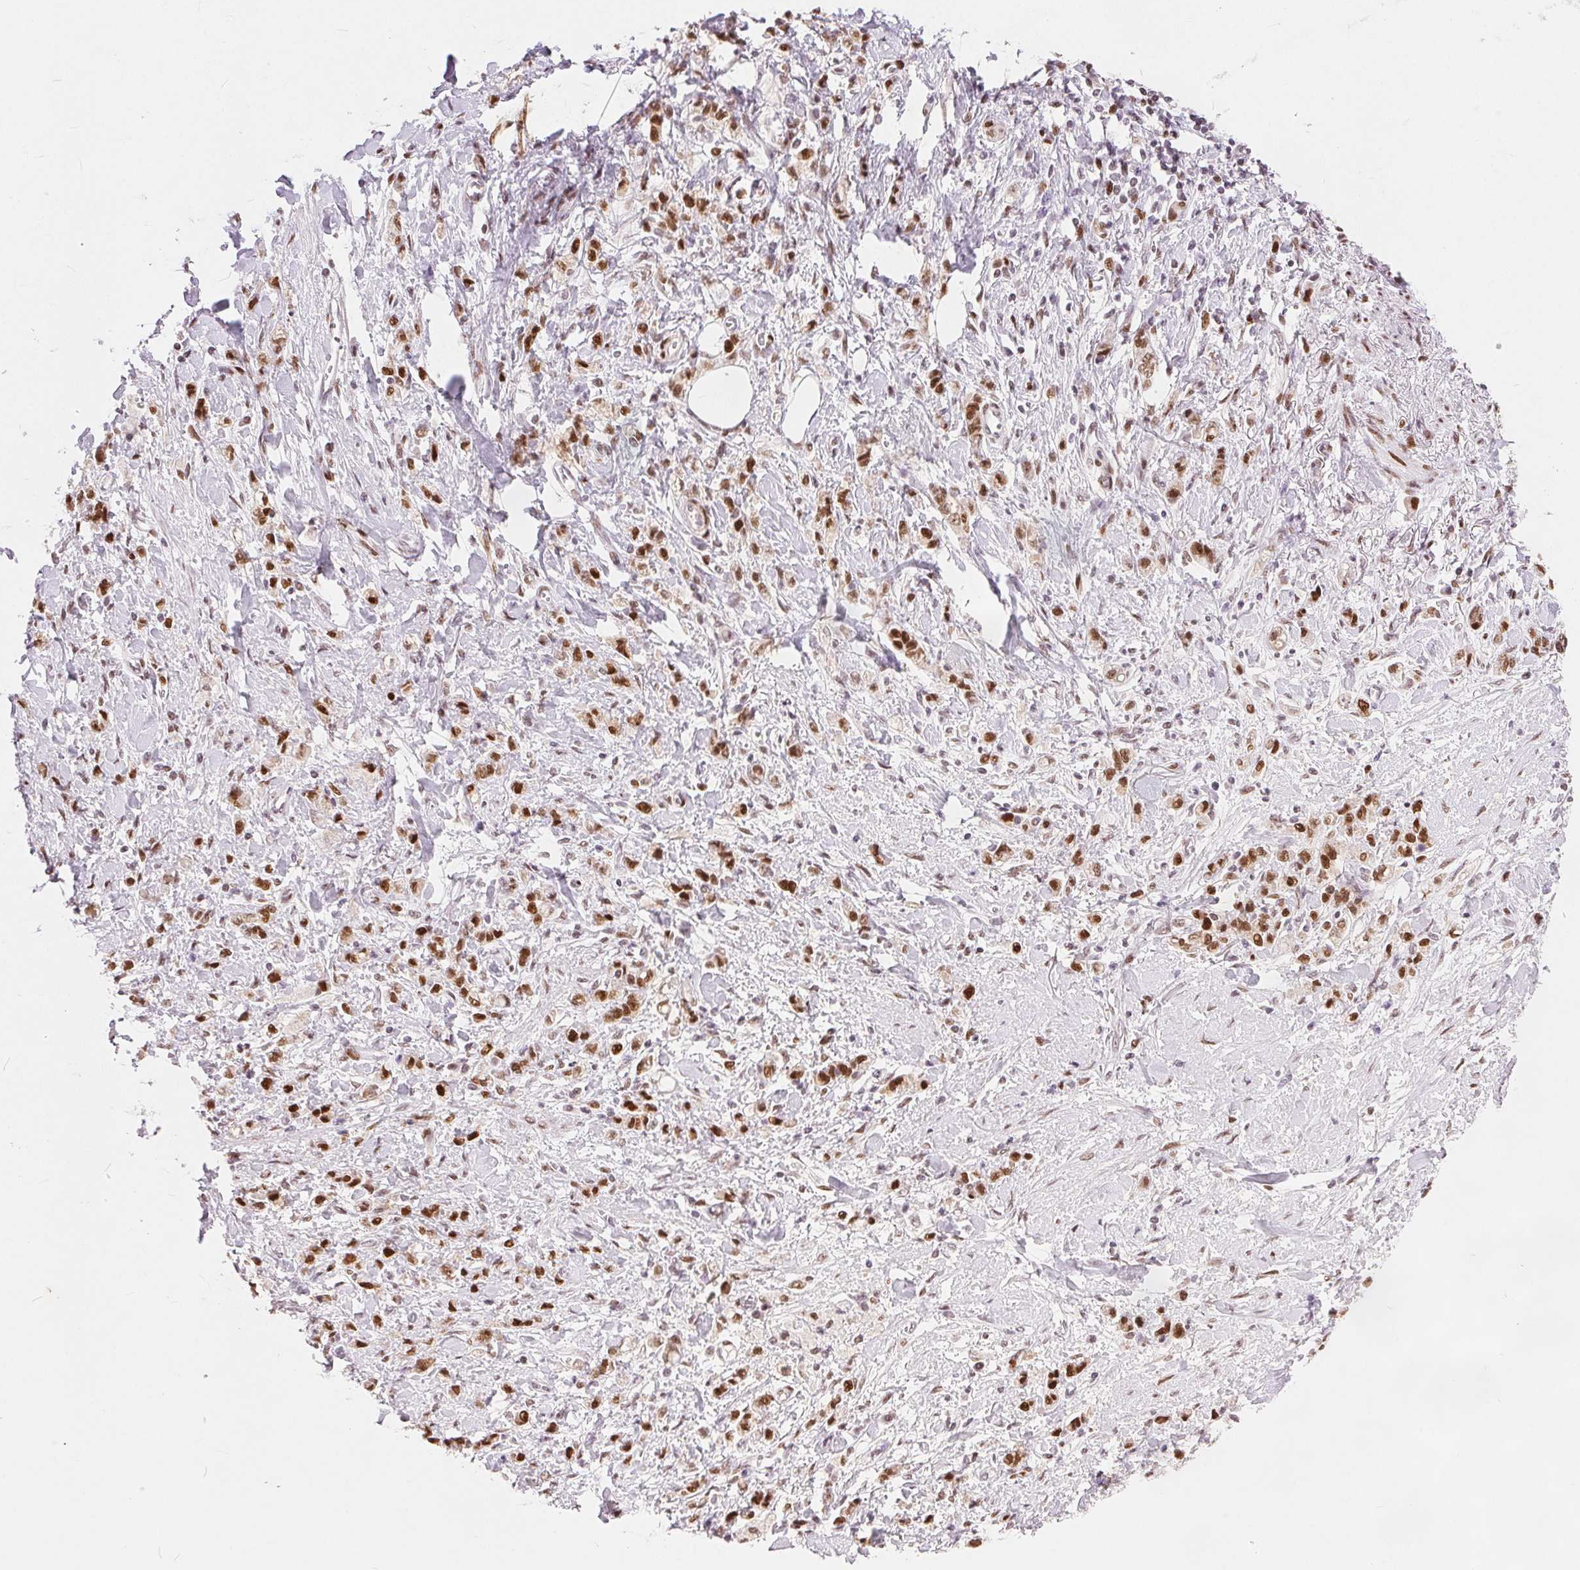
{"staining": {"intensity": "strong", "quantity": ">75%", "location": "nuclear"}, "tissue": "stomach cancer", "cell_type": "Tumor cells", "image_type": "cancer", "snomed": [{"axis": "morphology", "description": "Adenocarcinoma, NOS"}, {"axis": "topography", "description": "Stomach"}], "caption": "Immunohistochemistry histopathology image of stomach cancer stained for a protein (brown), which reveals high levels of strong nuclear expression in approximately >75% of tumor cells.", "gene": "ZNF703", "patient": {"sex": "male", "age": 77}}